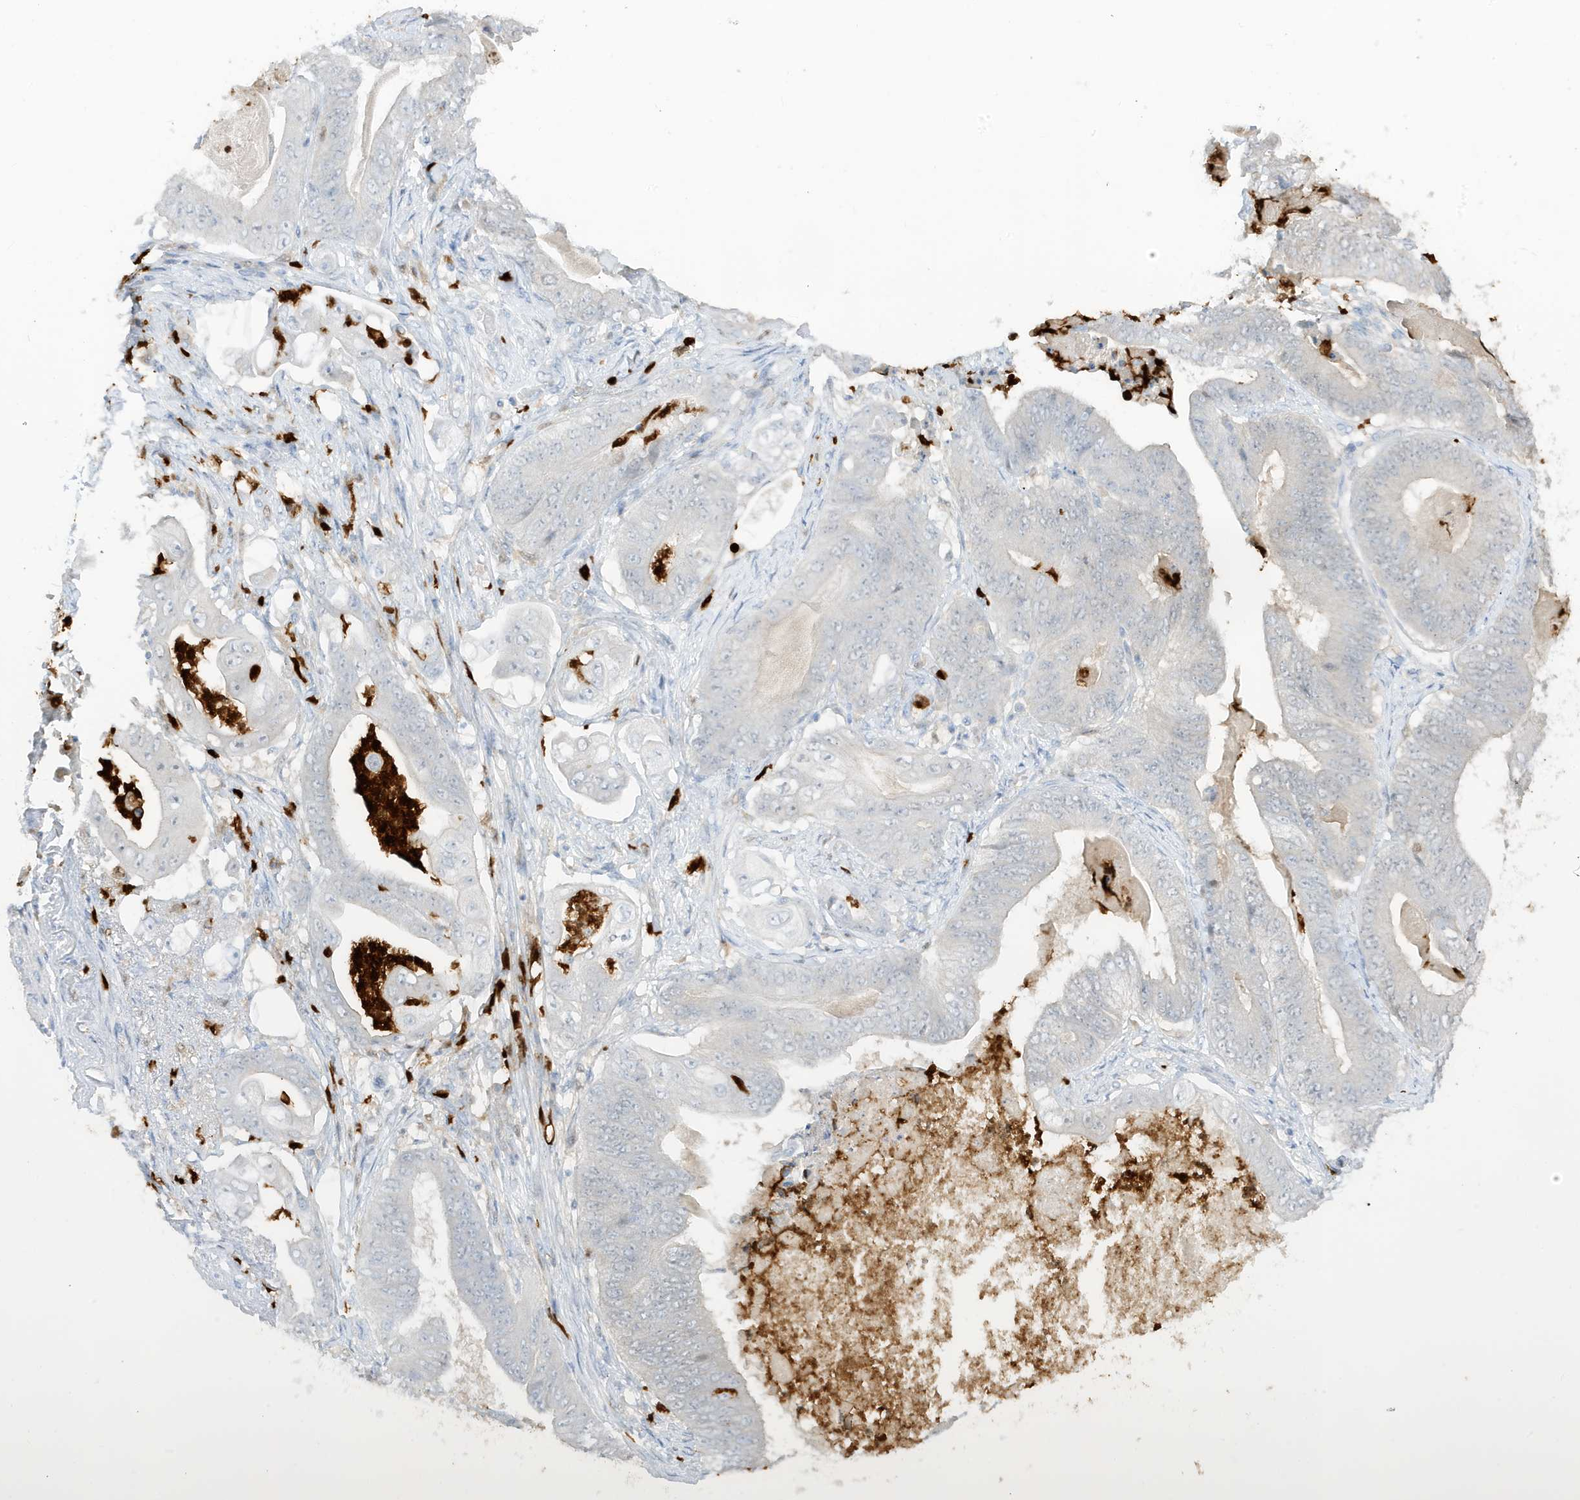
{"staining": {"intensity": "negative", "quantity": "none", "location": "none"}, "tissue": "stomach cancer", "cell_type": "Tumor cells", "image_type": "cancer", "snomed": [{"axis": "morphology", "description": "Adenocarcinoma, NOS"}, {"axis": "topography", "description": "Stomach"}], "caption": "Immunohistochemistry photomicrograph of neoplastic tissue: stomach cancer (adenocarcinoma) stained with DAB (3,3'-diaminobenzidine) exhibits no significant protein positivity in tumor cells.", "gene": "GCA", "patient": {"sex": "female", "age": 73}}